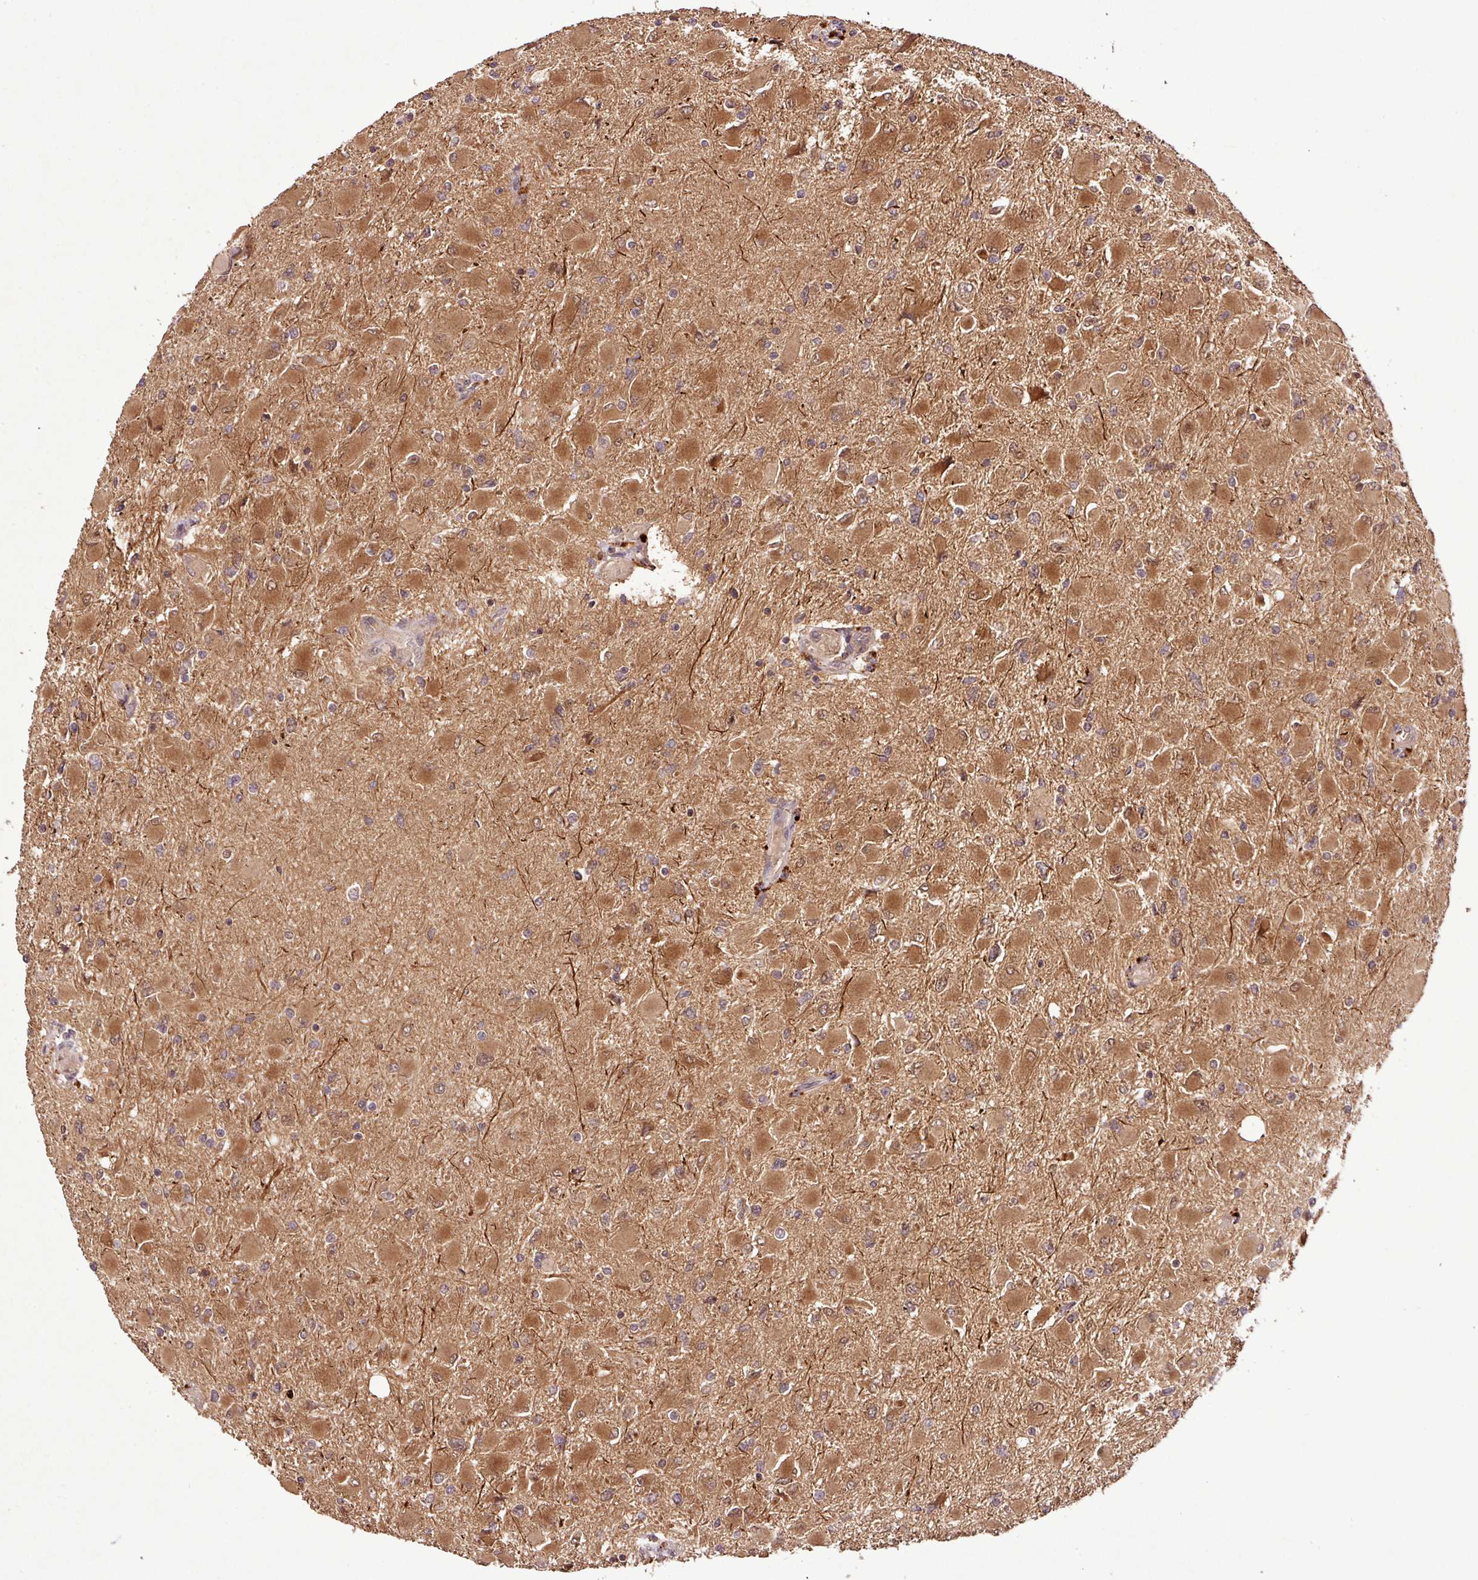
{"staining": {"intensity": "moderate", "quantity": ">75%", "location": "cytoplasmic/membranous,nuclear"}, "tissue": "glioma", "cell_type": "Tumor cells", "image_type": "cancer", "snomed": [{"axis": "morphology", "description": "Glioma, malignant, High grade"}, {"axis": "topography", "description": "Cerebral cortex"}], "caption": "A high-resolution histopathology image shows IHC staining of malignant glioma (high-grade), which shows moderate cytoplasmic/membranous and nuclear positivity in approximately >75% of tumor cells.", "gene": "FAIM", "patient": {"sex": "female", "age": 36}}